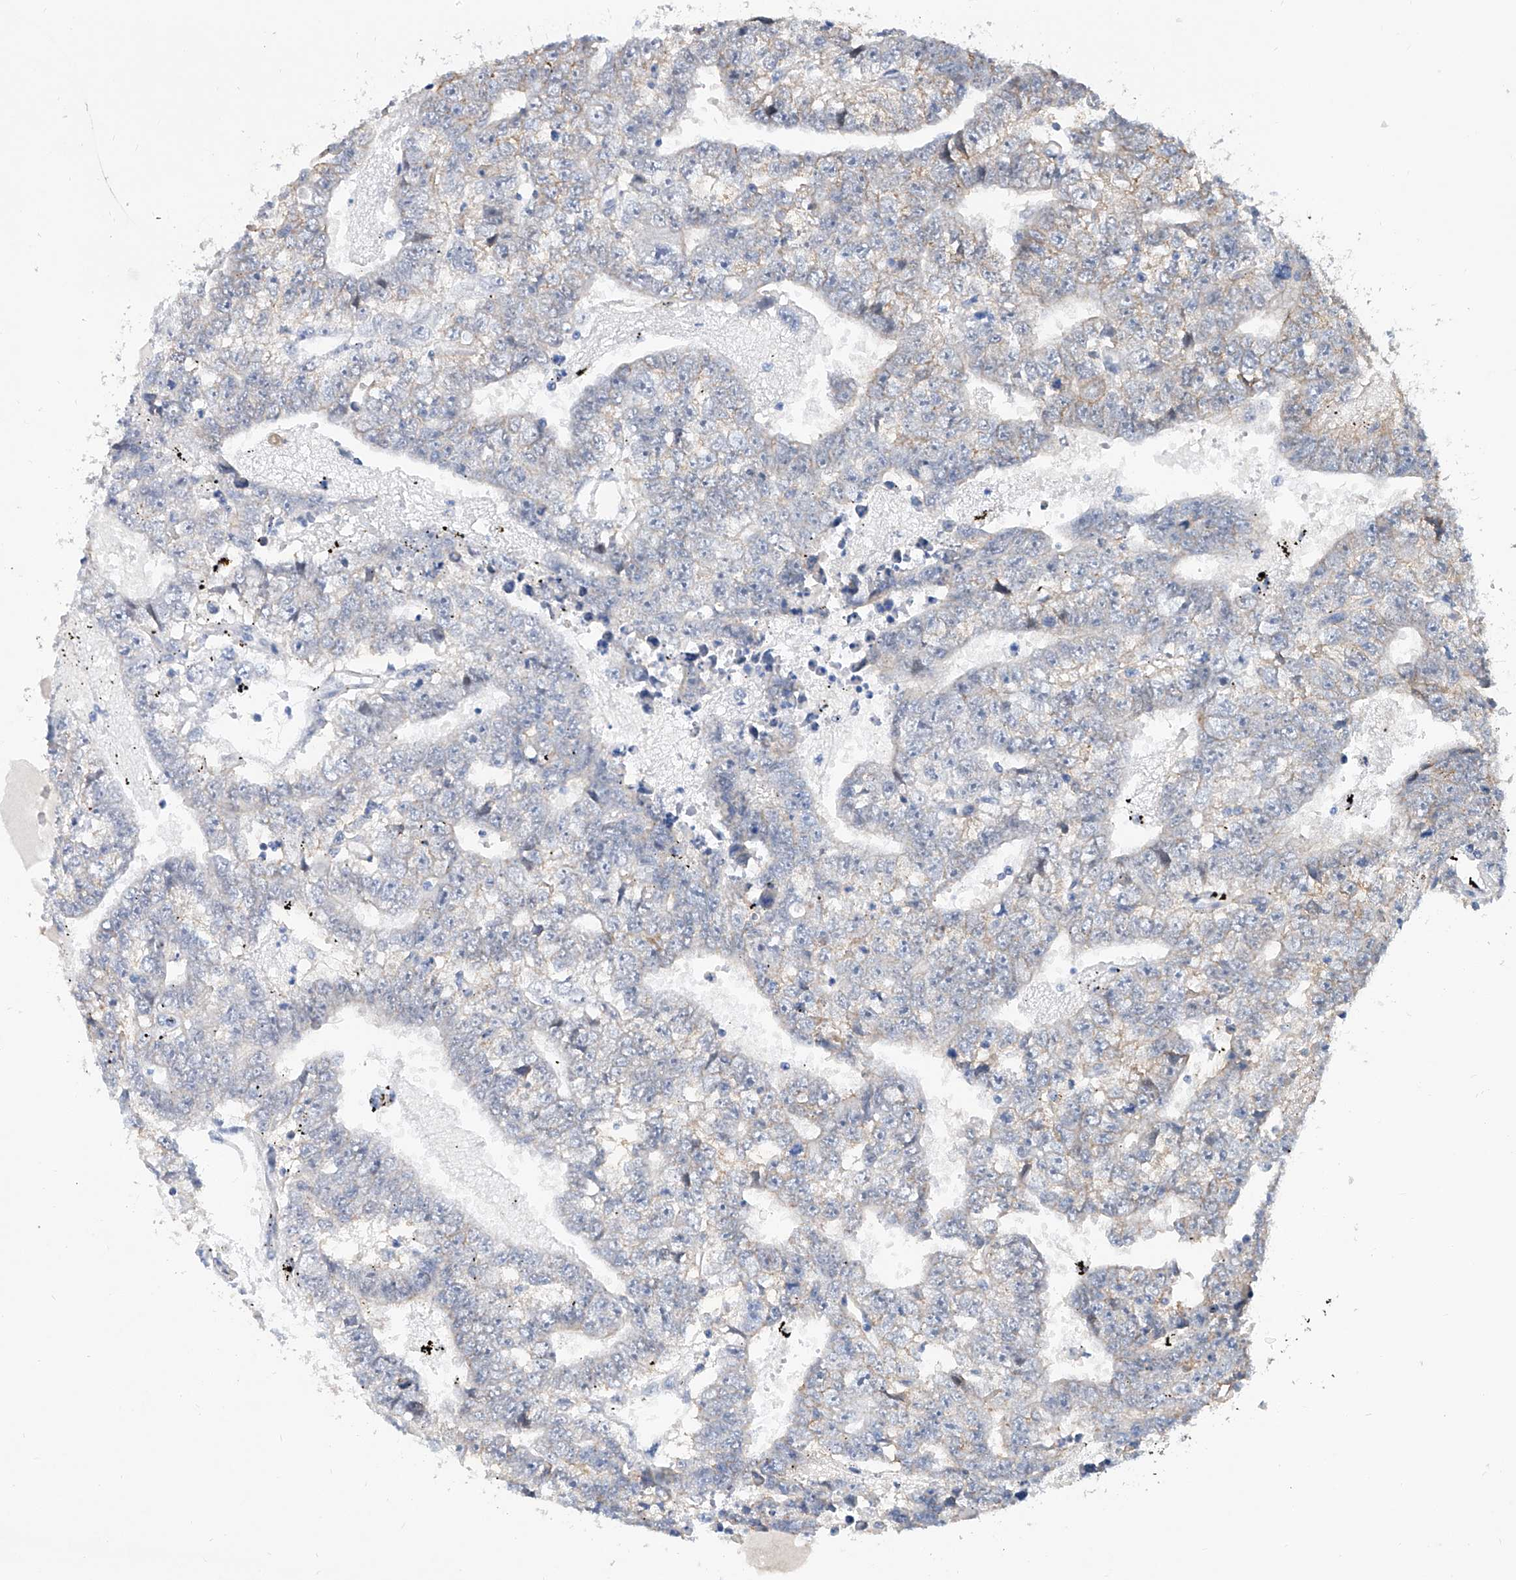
{"staining": {"intensity": "weak", "quantity": "25%-75%", "location": "cytoplasmic/membranous"}, "tissue": "testis cancer", "cell_type": "Tumor cells", "image_type": "cancer", "snomed": [{"axis": "morphology", "description": "Carcinoma, Embryonal, NOS"}, {"axis": "topography", "description": "Testis"}], "caption": "Immunohistochemical staining of human testis embryonal carcinoma shows low levels of weak cytoplasmic/membranous protein positivity in about 25%-75% of tumor cells.", "gene": "BPTF", "patient": {"sex": "male", "age": 25}}